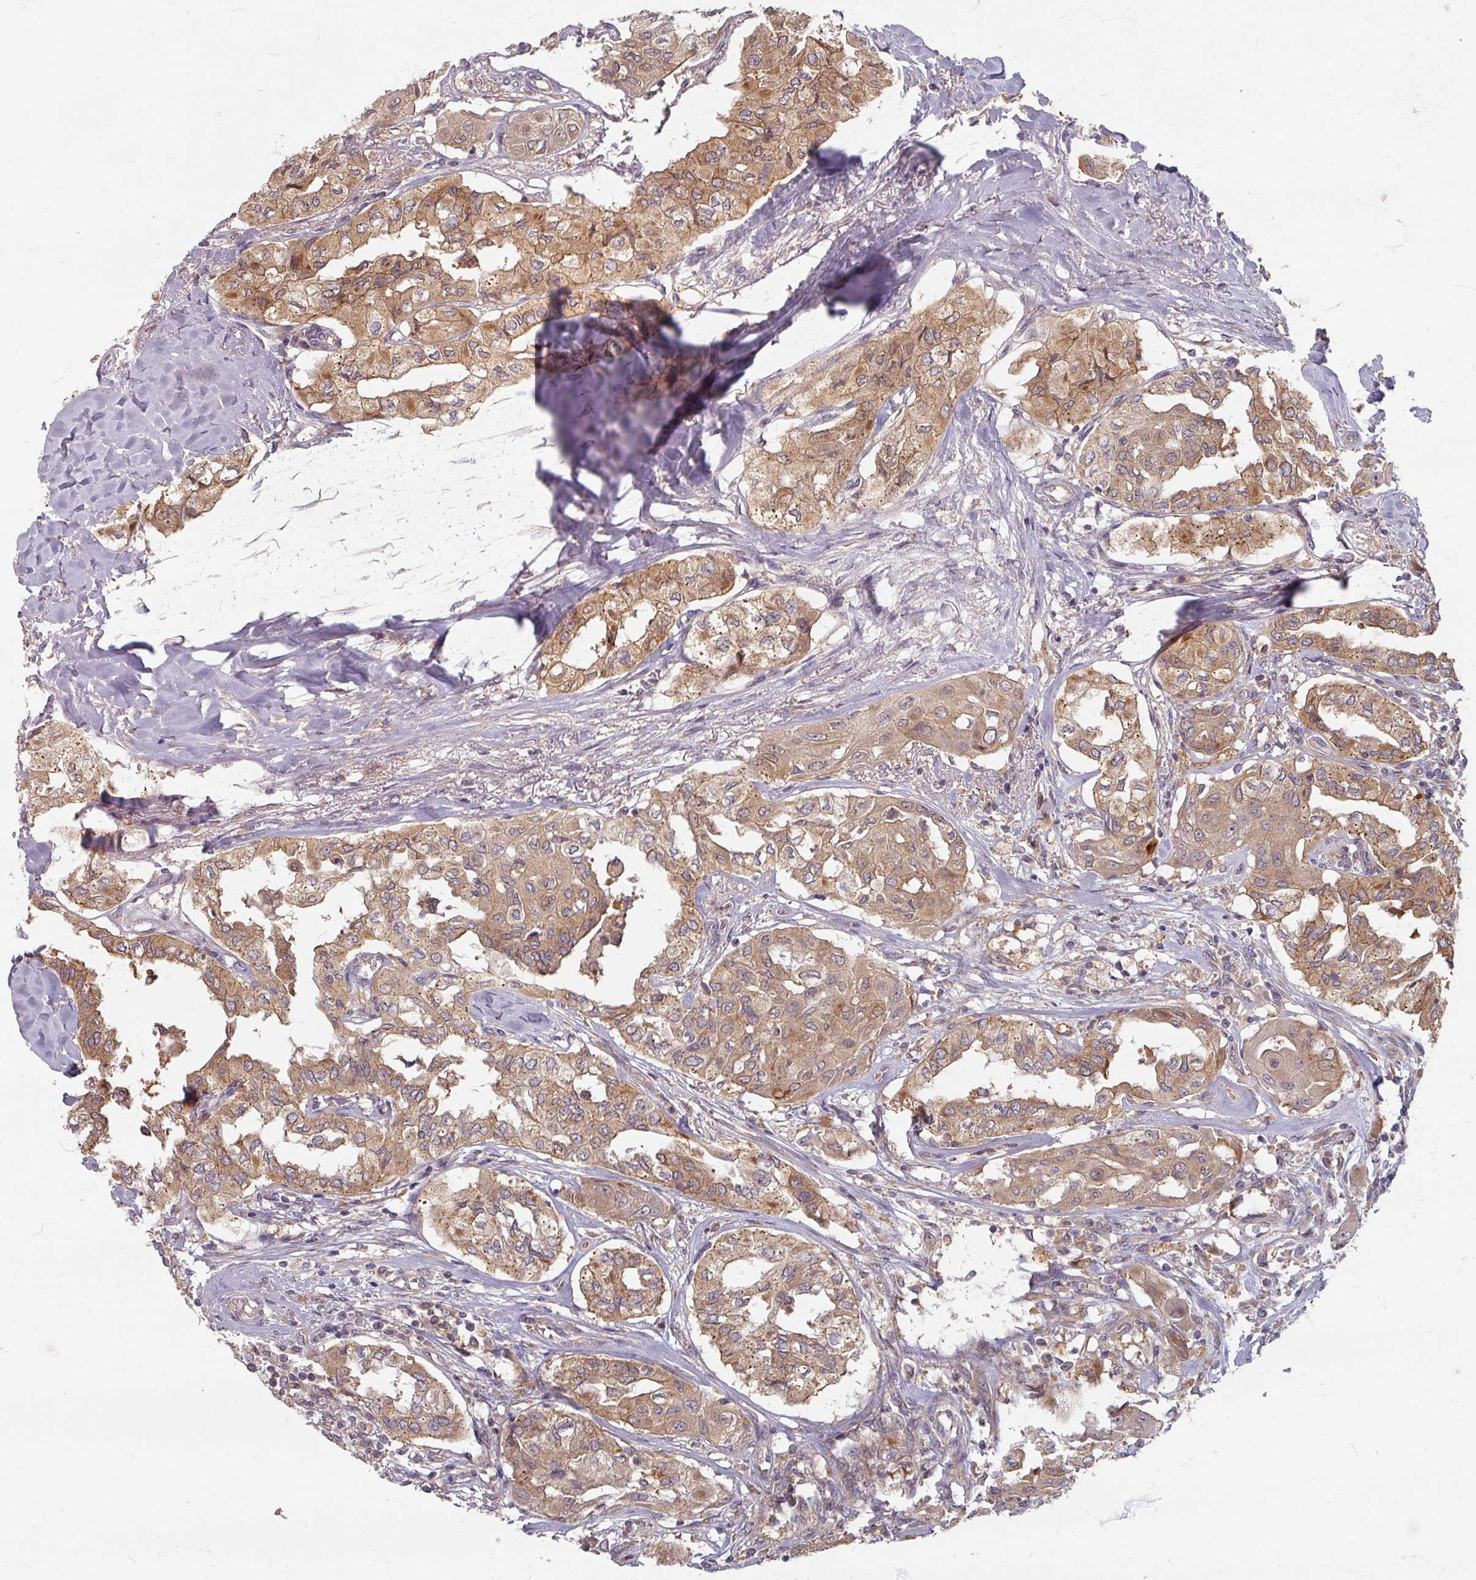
{"staining": {"intensity": "moderate", "quantity": ">75%", "location": "cytoplasmic/membranous"}, "tissue": "thyroid cancer", "cell_type": "Tumor cells", "image_type": "cancer", "snomed": [{"axis": "morphology", "description": "Papillary adenocarcinoma, NOS"}, {"axis": "topography", "description": "Thyroid gland"}], "caption": "This micrograph exhibits immunohistochemistry staining of human papillary adenocarcinoma (thyroid), with medium moderate cytoplasmic/membranous expression in about >75% of tumor cells.", "gene": "STAM", "patient": {"sex": "female", "age": 59}}